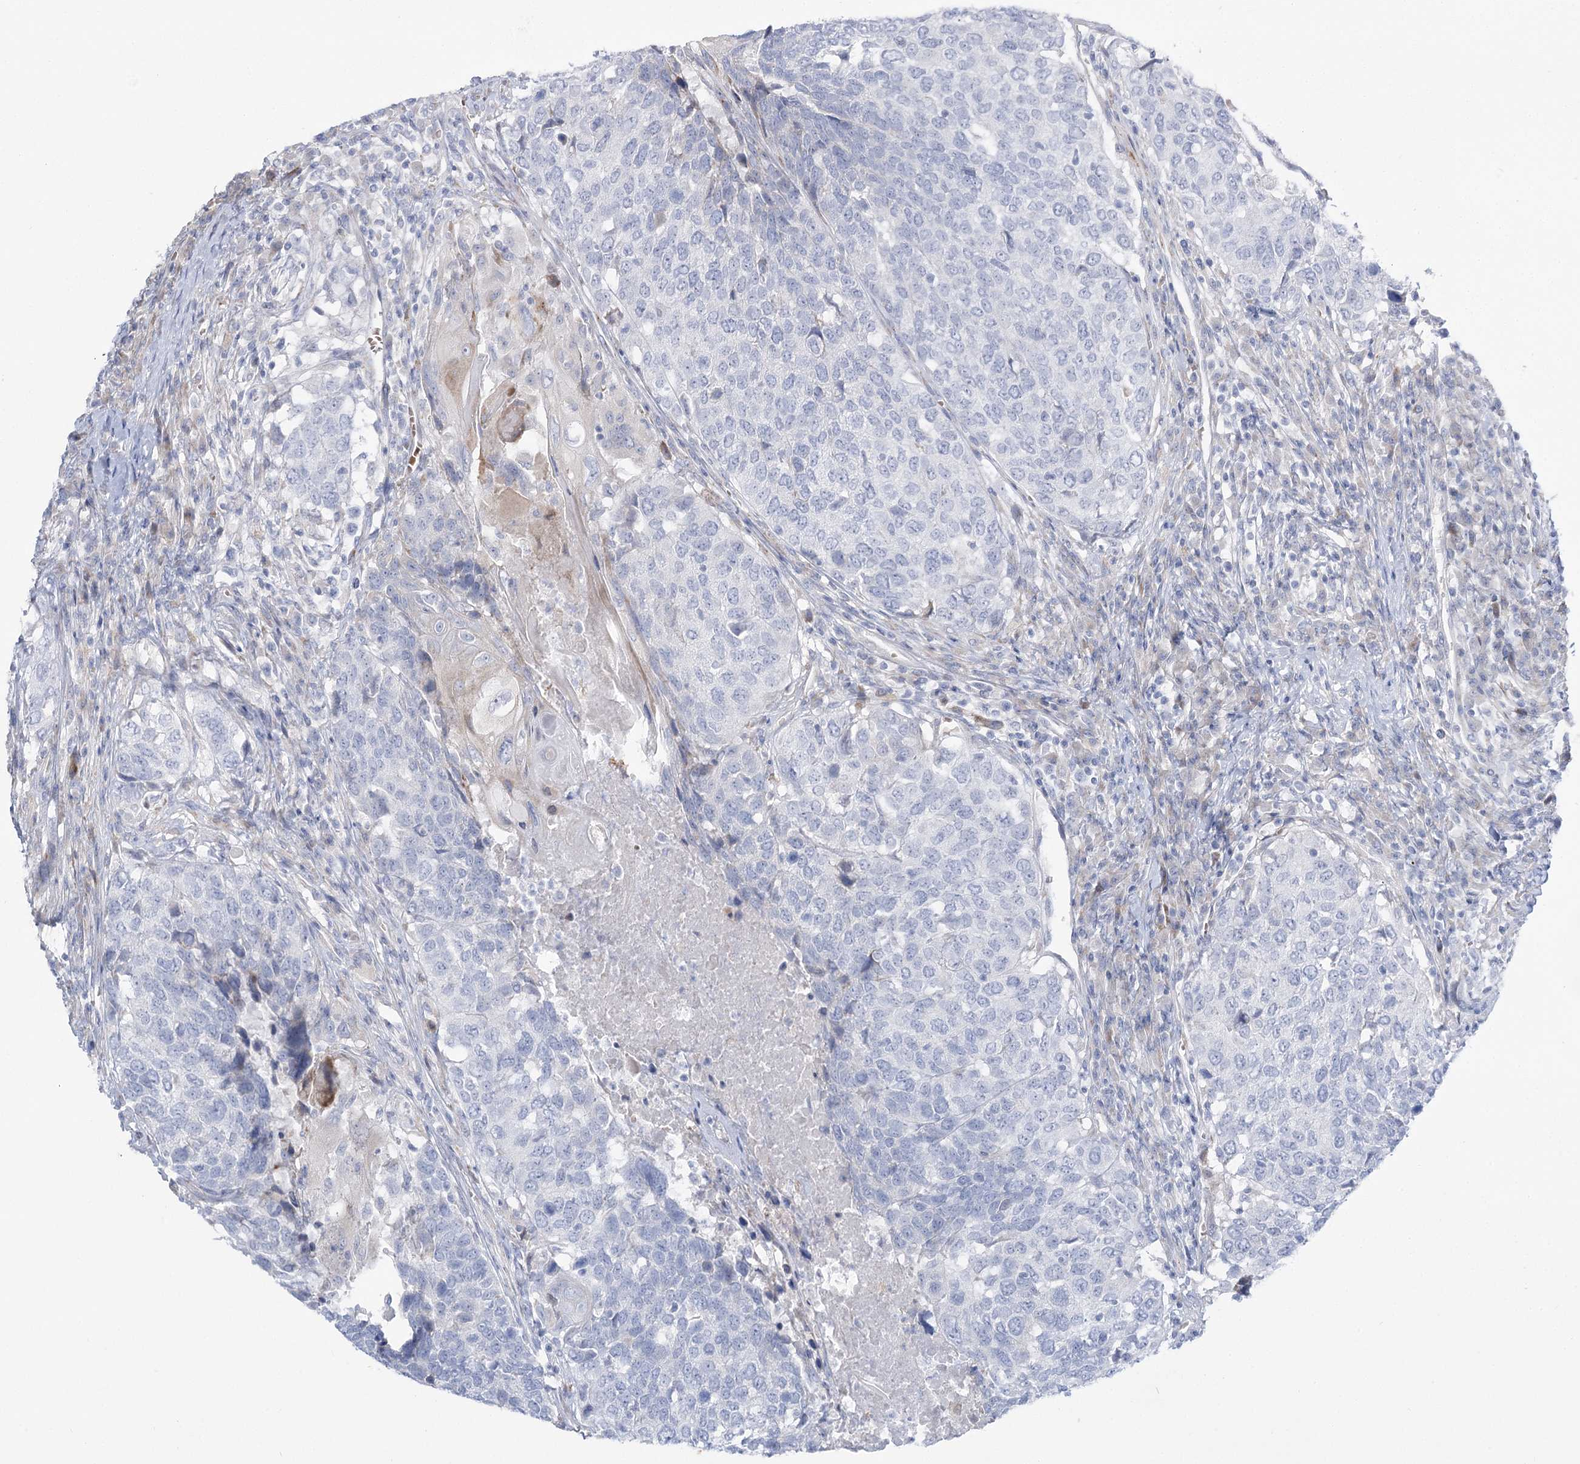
{"staining": {"intensity": "negative", "quantity": "none", "location": "none"}, "tissue": "head and neck cancer", "cell_type": "Tumor cells", "image_type": "cancer", "snomed": [{"axis": "morphology", "description": "Squamous cell carcinoma, NOS"}, {"axis": "topography", "description": "Head-Neck"}], "caption": "Tumor cells show no significant expression in squamous cell carcinoma (head and neck). The staining was performed using DAB (3,3'-diaminobenzidine) to visualize the protein expression in brown, while the nuclei were stained in blue with hematoxylin (Magnification: 20x).", "gene": "SIAE", "patient": {"sex": "male", "age": 66}}